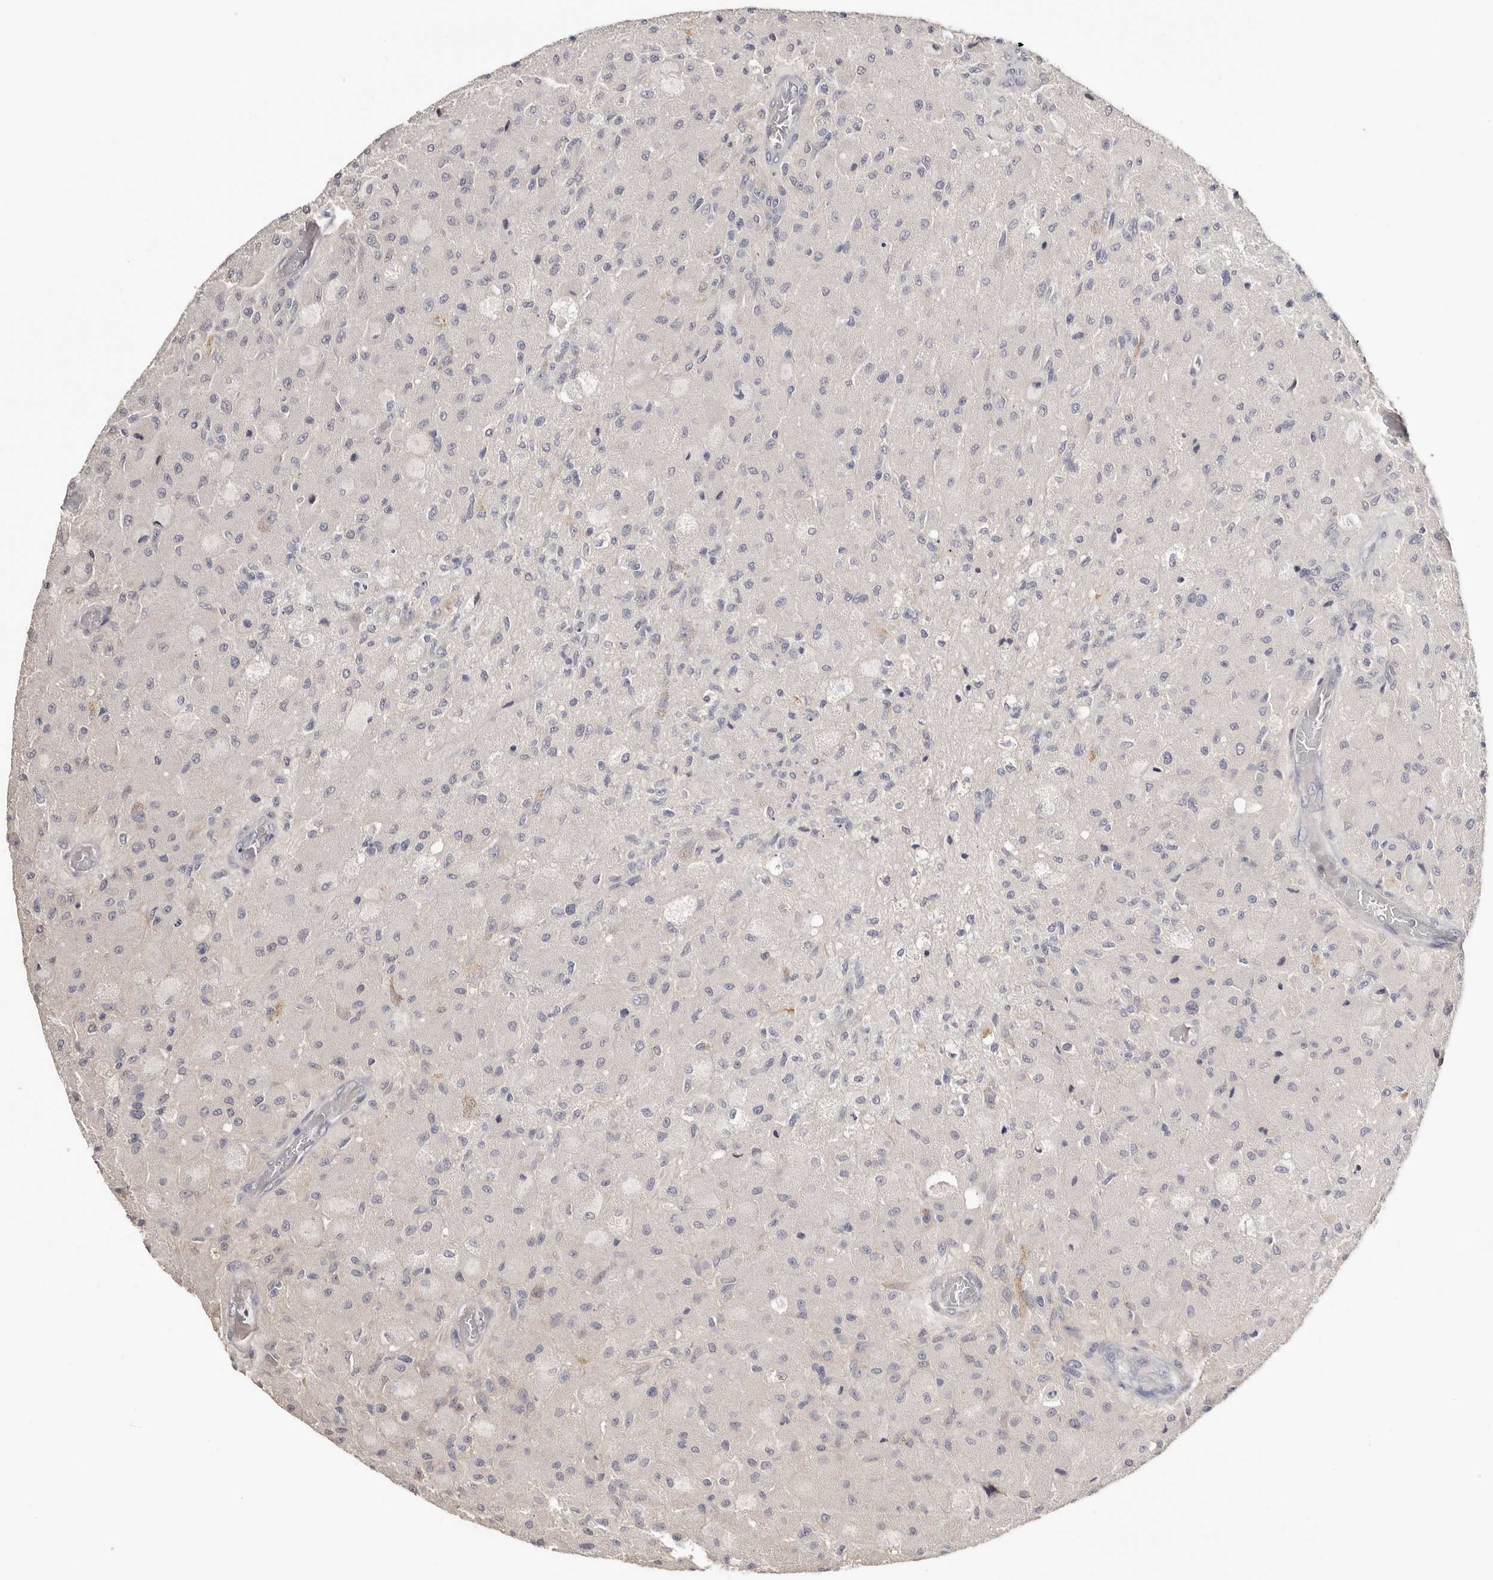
{"staining": {"intensity": "negative", "quantity": "none", "location": "none"}, "tissue": "glioma", "cell_type": "Tumor cells", "image_type": "cancer", "snomed": [{"axis": "morphology", "description": "Normal tissue, NOS"}, {"axis": "morphology", "description": "Glioma, malignant, High grade"}, {"axis": "topography", "description": "Cerebral cortex"}], "caption": "Tumor cells are negative for protein expression in human glioma.", "gene": "S100A14", "patient": {"sex": "male", "age": 77}}